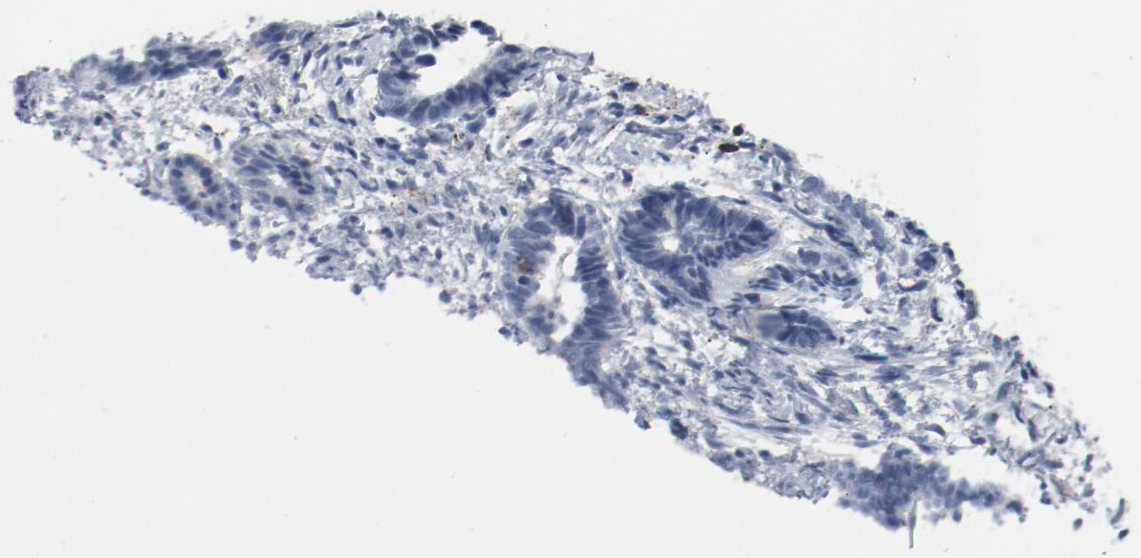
{"staining": {"intensity": "negative", "quantity": "none", "location": "none"}, "tissue": "endometrium", "cell_type": "Cells in endometrial stroma", "image_type": "normal", "snomed": [{"axis": "morphology", "description": "Normal tissue, NOS"}, {"axis": "topography", "description": "Smooth muscle"}, {"axis": "topography", "description": "Endometrium"}], "caption": "Cells in endometrial stroma show no significant protein positivity in normal endometrium. Brightfield microscopy of immunohistochemistry stained with DAB (brown) and hematoxylin (blue), captured at high magnification.", "gene": "LCP2", "patient": {"sex": "female", "age": 57}}